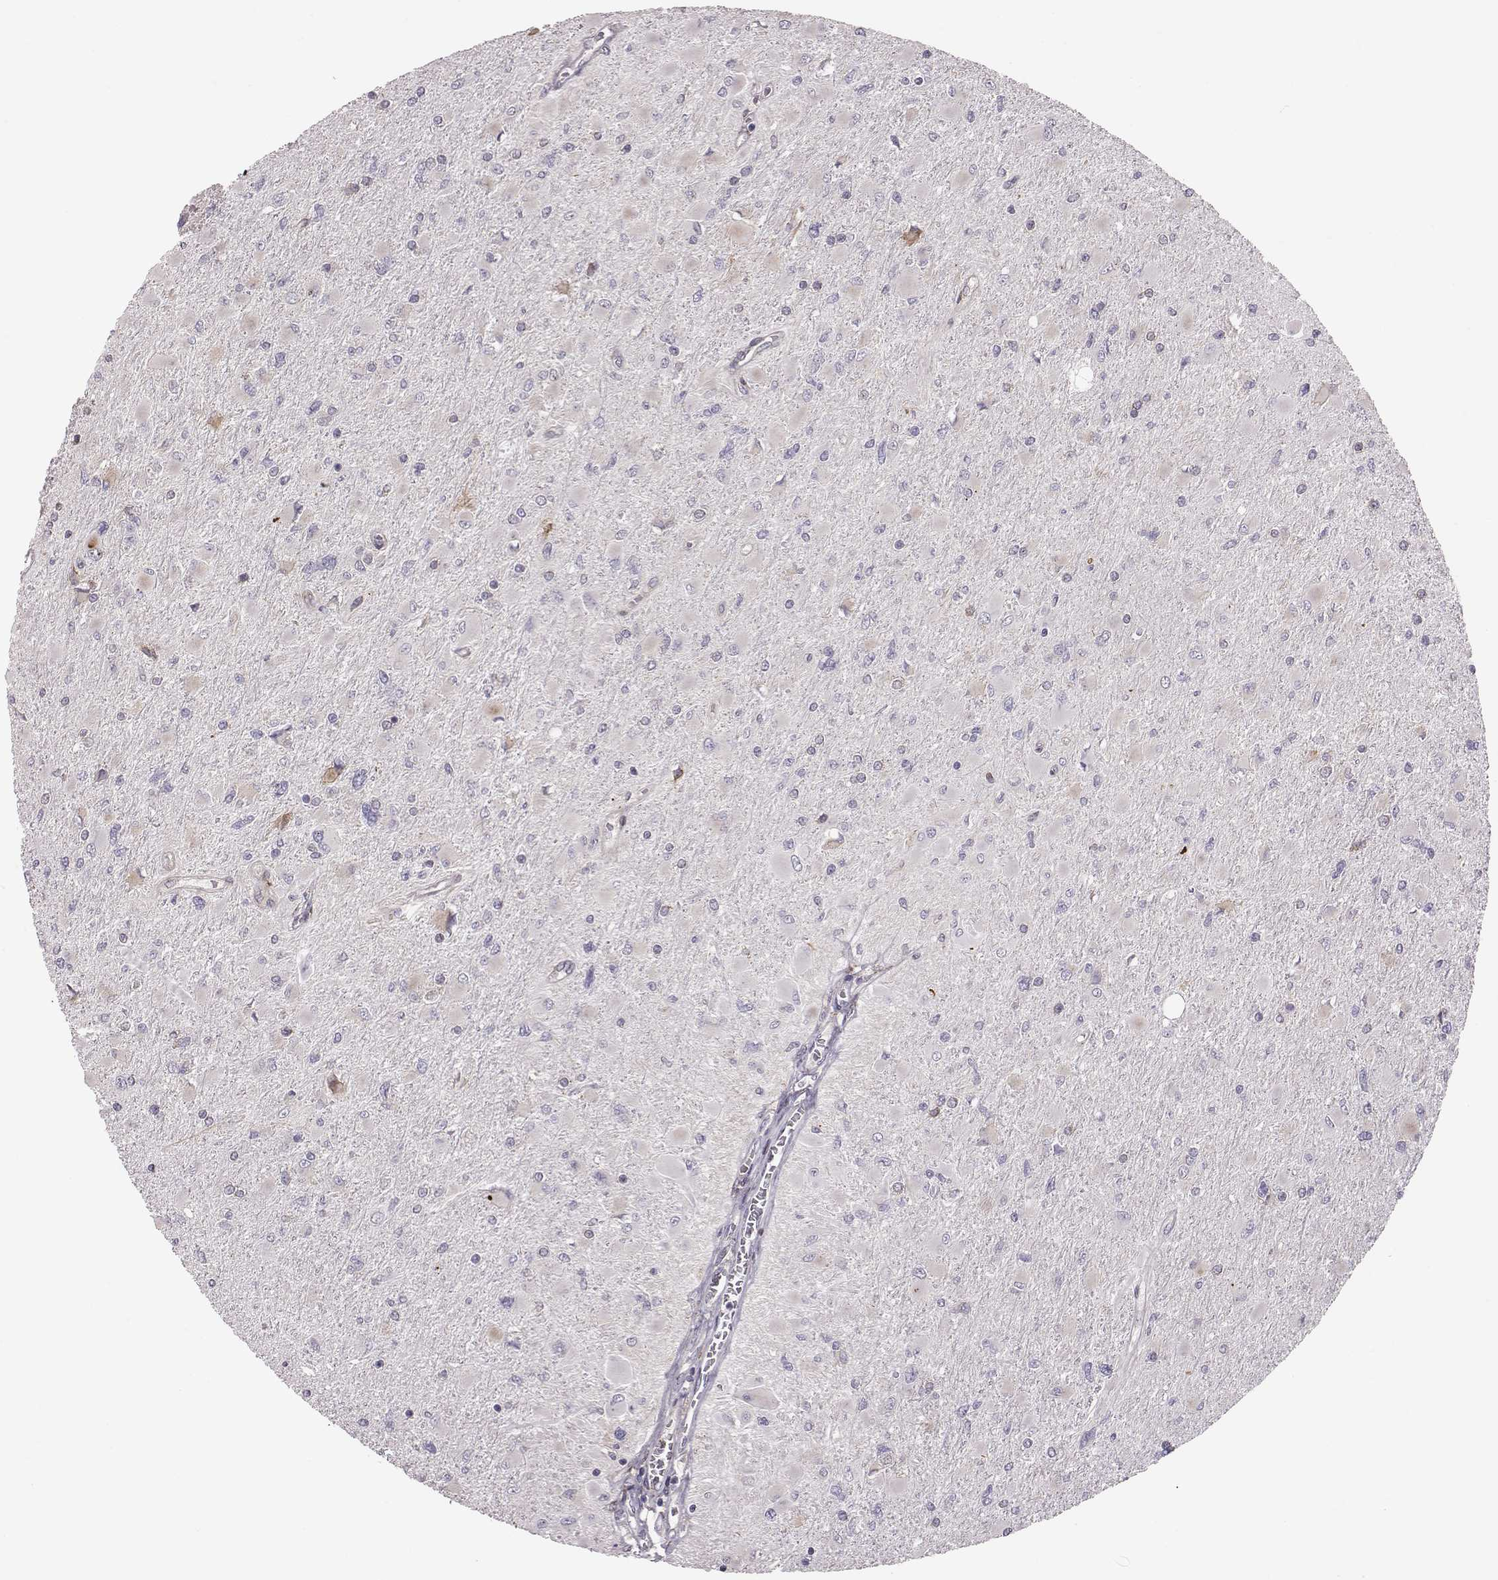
{"staining": {"intensity": "negative", "quantity": "none", "location": "none"}, "tissue": "glioma", "cell_type": "Tumor cells", "image_type": "cancer", "snomed": [{"axis": "morphology", "description": "Glioma, malignant, High grade"}, {"axis": "topography", "description": "Cerebral cortex"}], "caption": "High power microscopy micrograph of an IHC image of high-grade glioma (malignant), revealing no significant staining in tumor cells.", "gene": "SELENOI", "patient": {"sex": "female", "age": 36}}